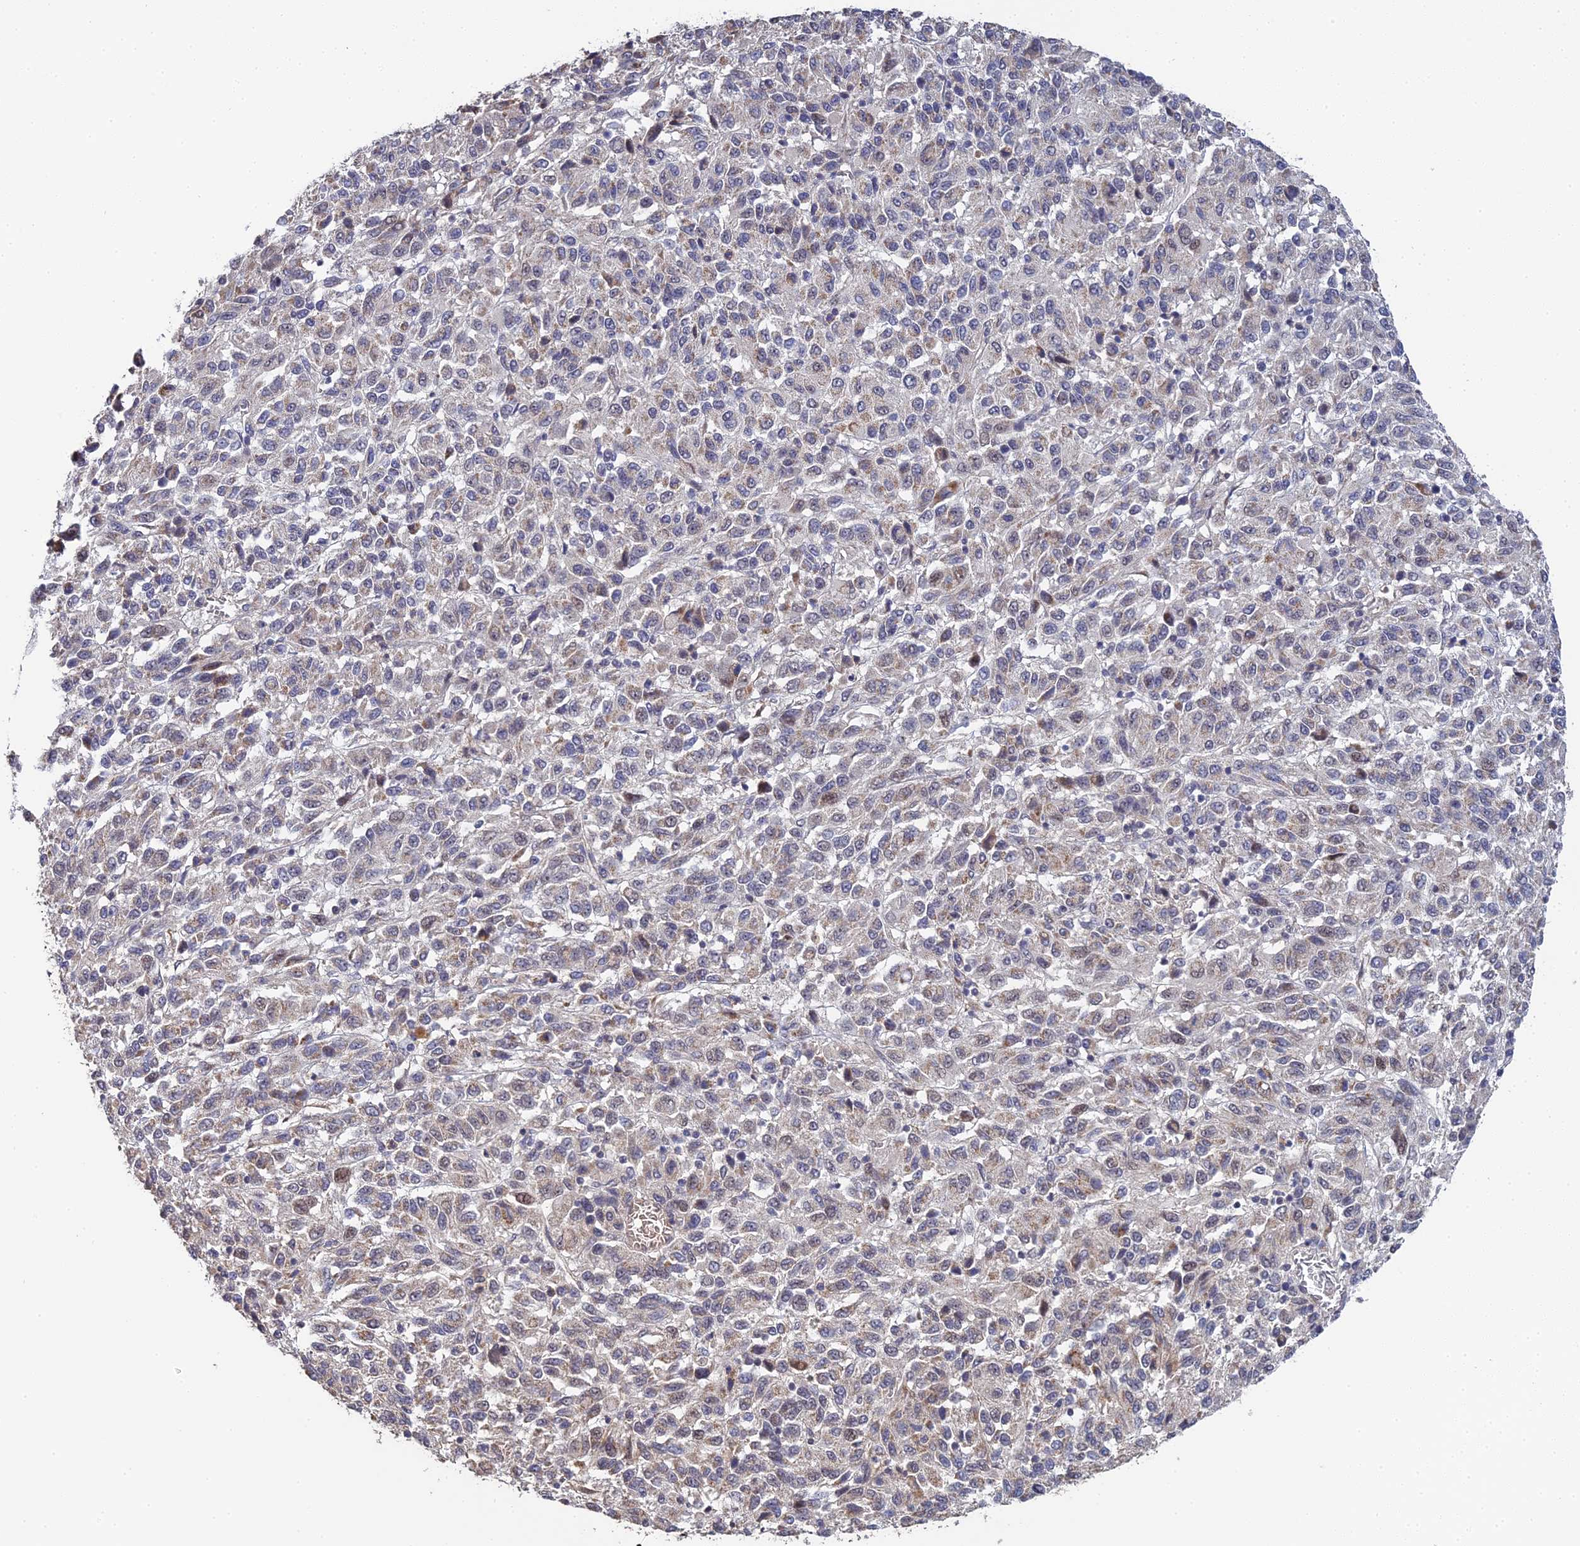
{"staining": {"intensity": "weak", "quantity": "<25%", "location": "cytoplasmic/membranous,nuclear"}, "tissue": "melanoma", "cell_type": "Tumor cells", "image_type": "cancer", "snomed": [{"axis": "morphology", "description": "Malignant melanoma, Metastatic site"}, {"axis": "topography", "description": "Lung"}], "caption": "The IHC image has no significant staining in tumor cells of malignant melanoma (metastatic site) tissue.", "gene": "ERCC5", "patient": {"sex": "male", "age": 64}}